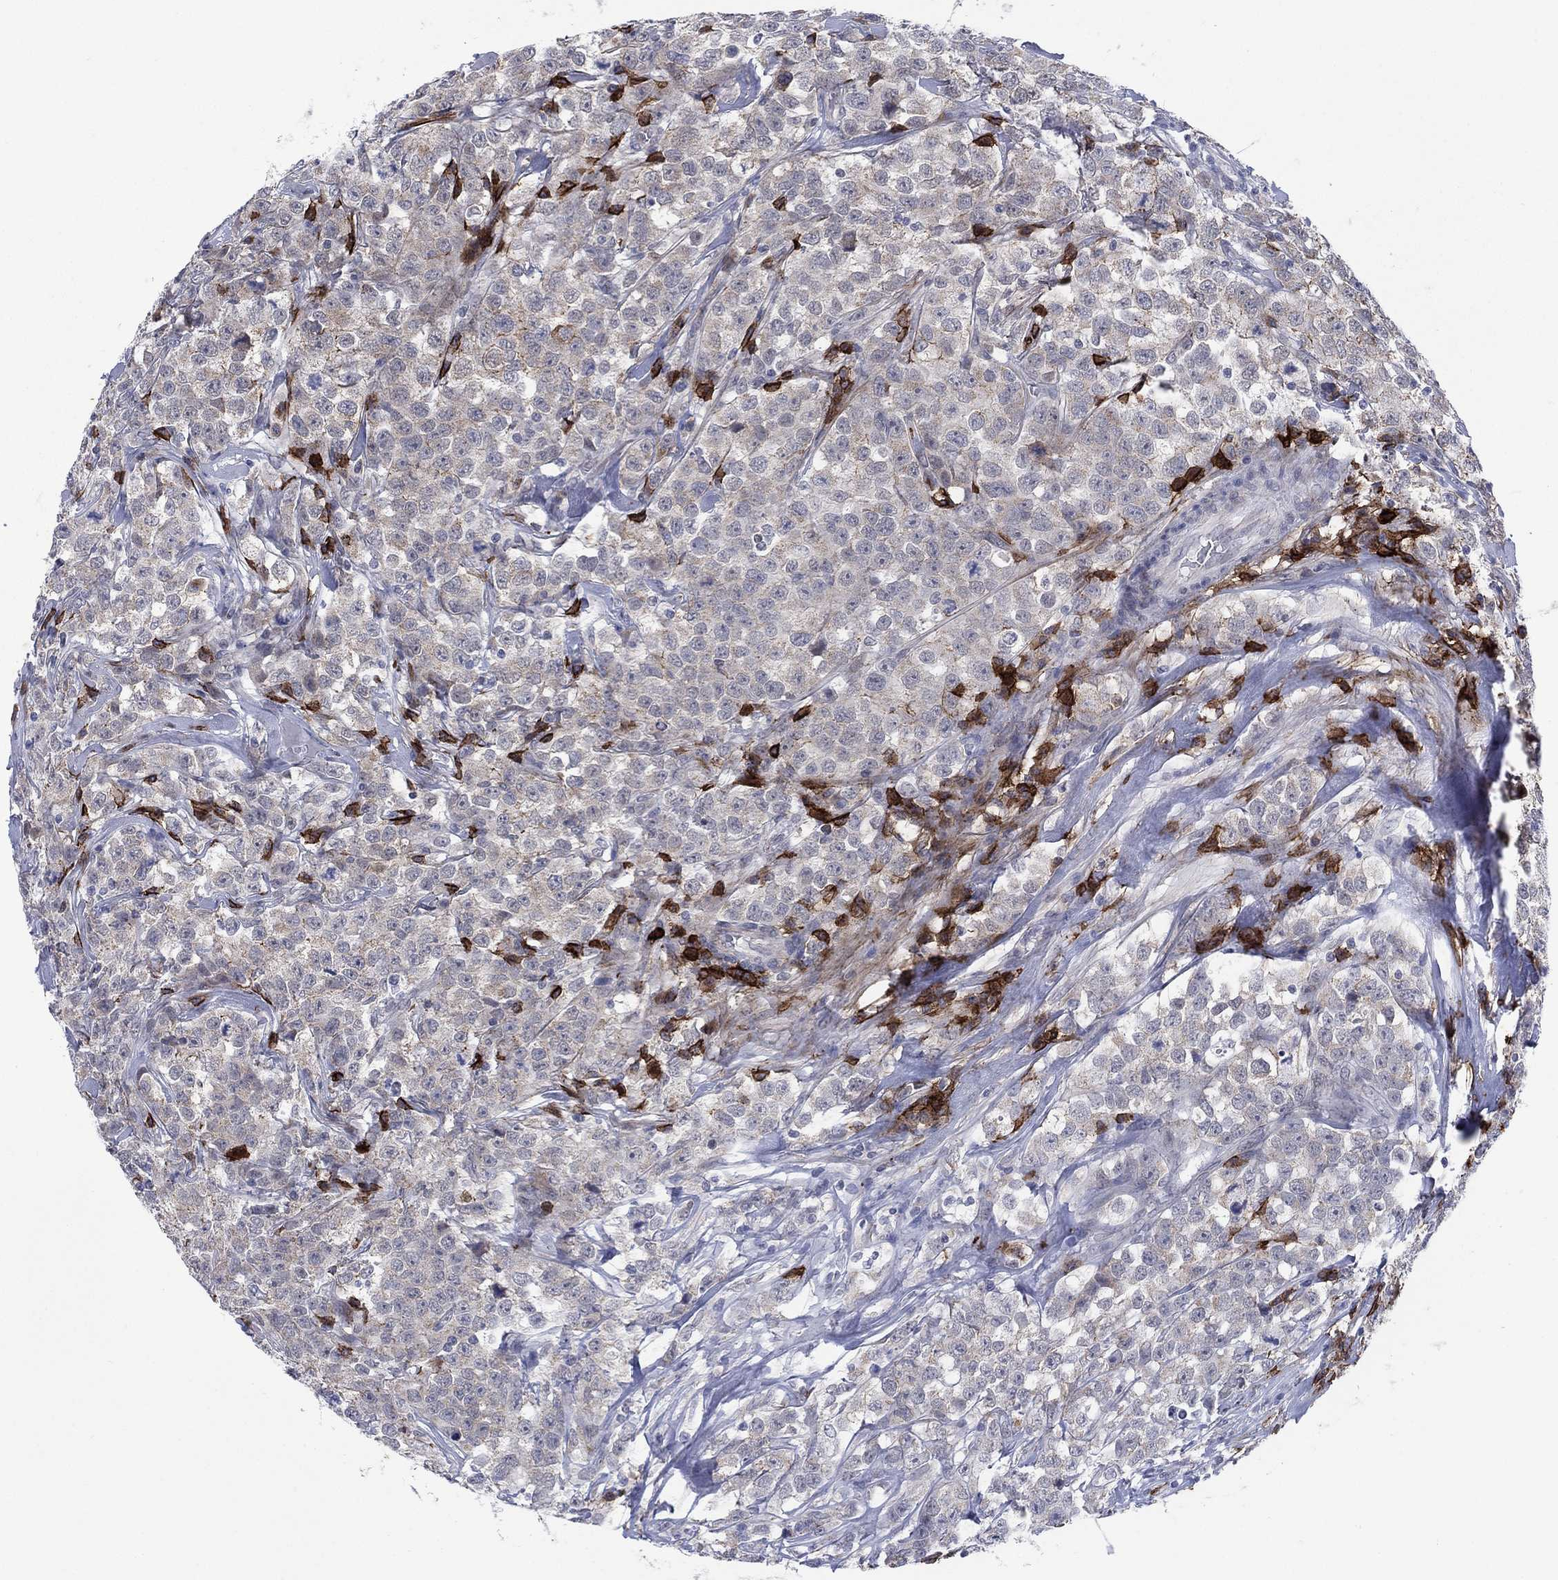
{"staining": {"intensity": "moderate", "quantity": "<25%", "location": "cytoplasmic/membranous"}, "tissue": "testis cancer", "cell_type": "Tumor cells", "image_type": "cancer", "snomed": [{"axis": "morphology", "description": "Seminoma, NOS"}, {"axis": "topography", "description": "Testis"}], "caption": "Protein staining of testis cancer (seminoma) tissue displays moderate cytoplasmic/membranous expression in approximately <25% of tumor cells.", "gene": "SDC1", "patient": {"sex": "male", "age": 59}}